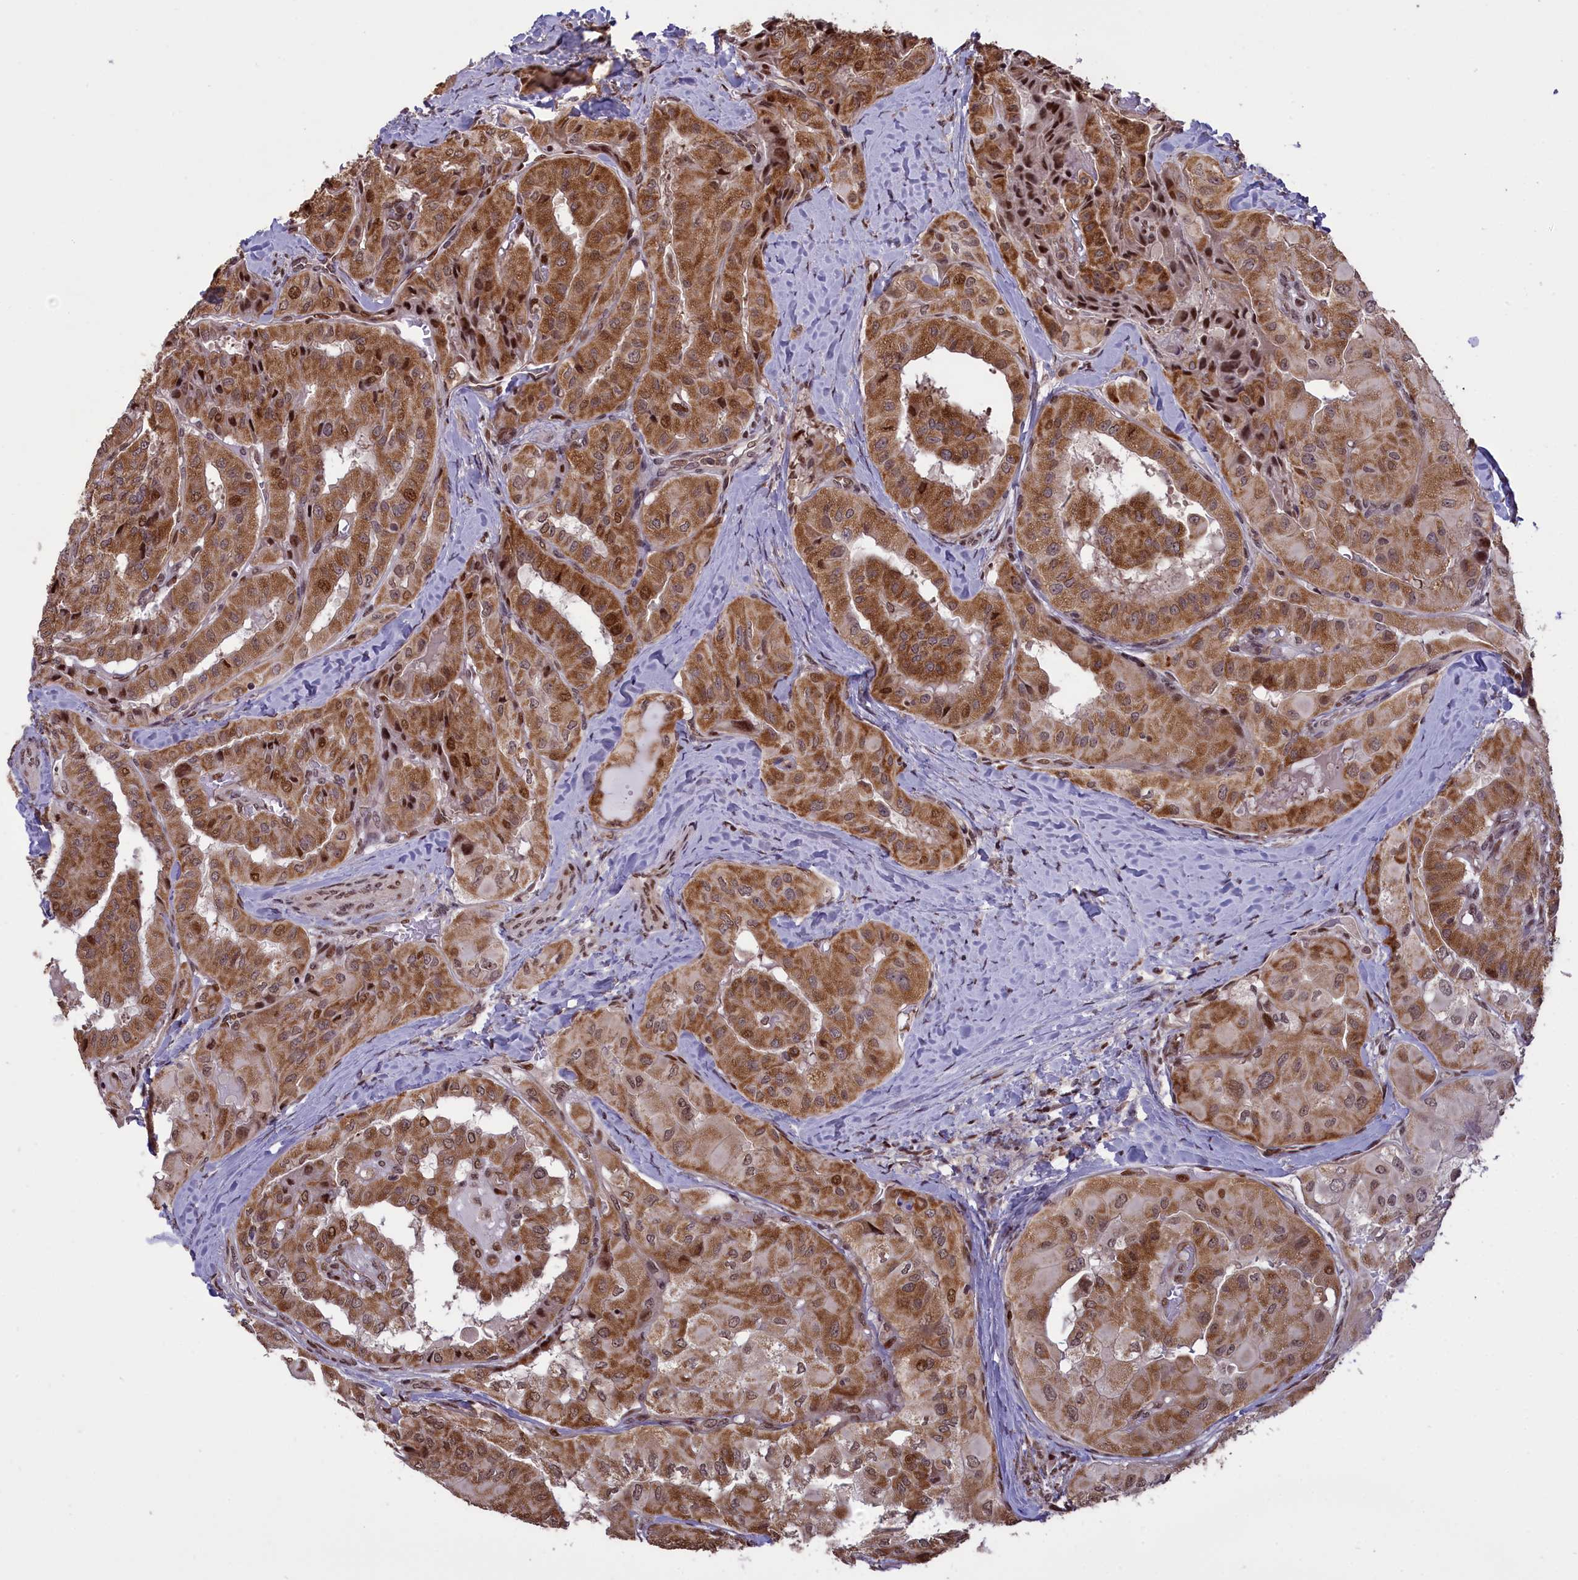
{"staining": {"intensity": "moderate", "quantity": ">75%", "location": "cytoplasmic/membranous,nuclear"}, "tissue": "thyroid cancer", "cell_type": "Tumor cells", "image_type": "cancer", "snomed": [{"axis": "morphology", "description": "Normal tissue, NOS"}, {"axis": "morphology", "description": "Papillary adenocarcinoma, NOS"}, {"axis": "topography", "description": "Thyroid gland"}], "caption": "Protein analysis of papillary adenocarcinoma (thyroid) tissue reveals moderate cytoplasmic/membranous and nuclear expression in approximately >75% of tumor cells.", "gene": "RELB", "patient": {"sex": "female", "age": 59}}